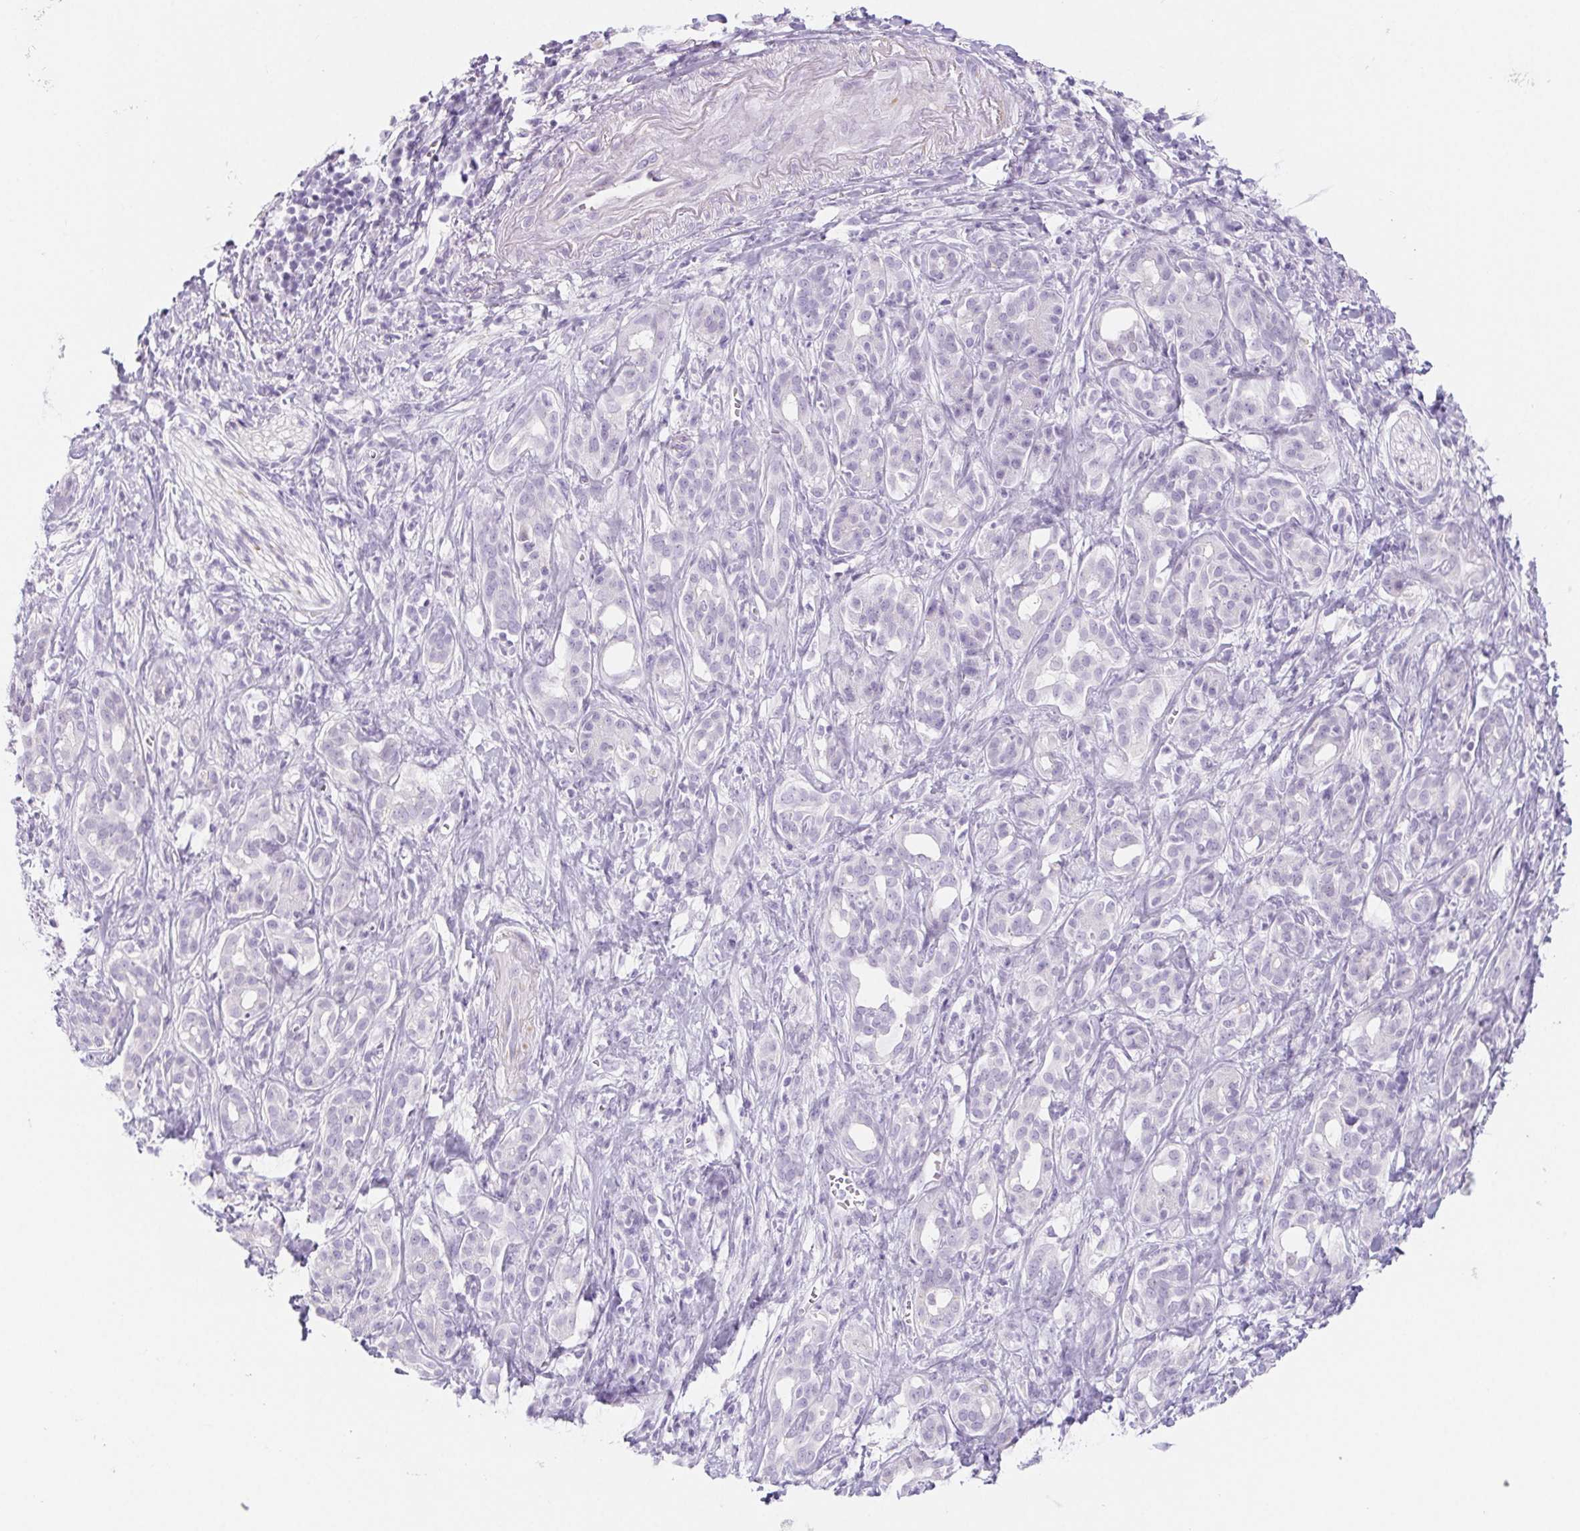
{"staining": {"intensity": "negative", "quantity": "none", "location": "none"}, "tissue": "pancreatic cancer", "cell_type": "Tumor cells", "image_type": "cancer", "snomed": [{"axis": "morphology", "description": "Adenocarcinoma, NOS"}, {"axis": "topography", "description": "Pancreas"}], "caption": "There is no significant staining in tumor cells of pancreatic cancer.", "gene": "CYP21A2", "patient": {"sex": "male", "age": 61}}